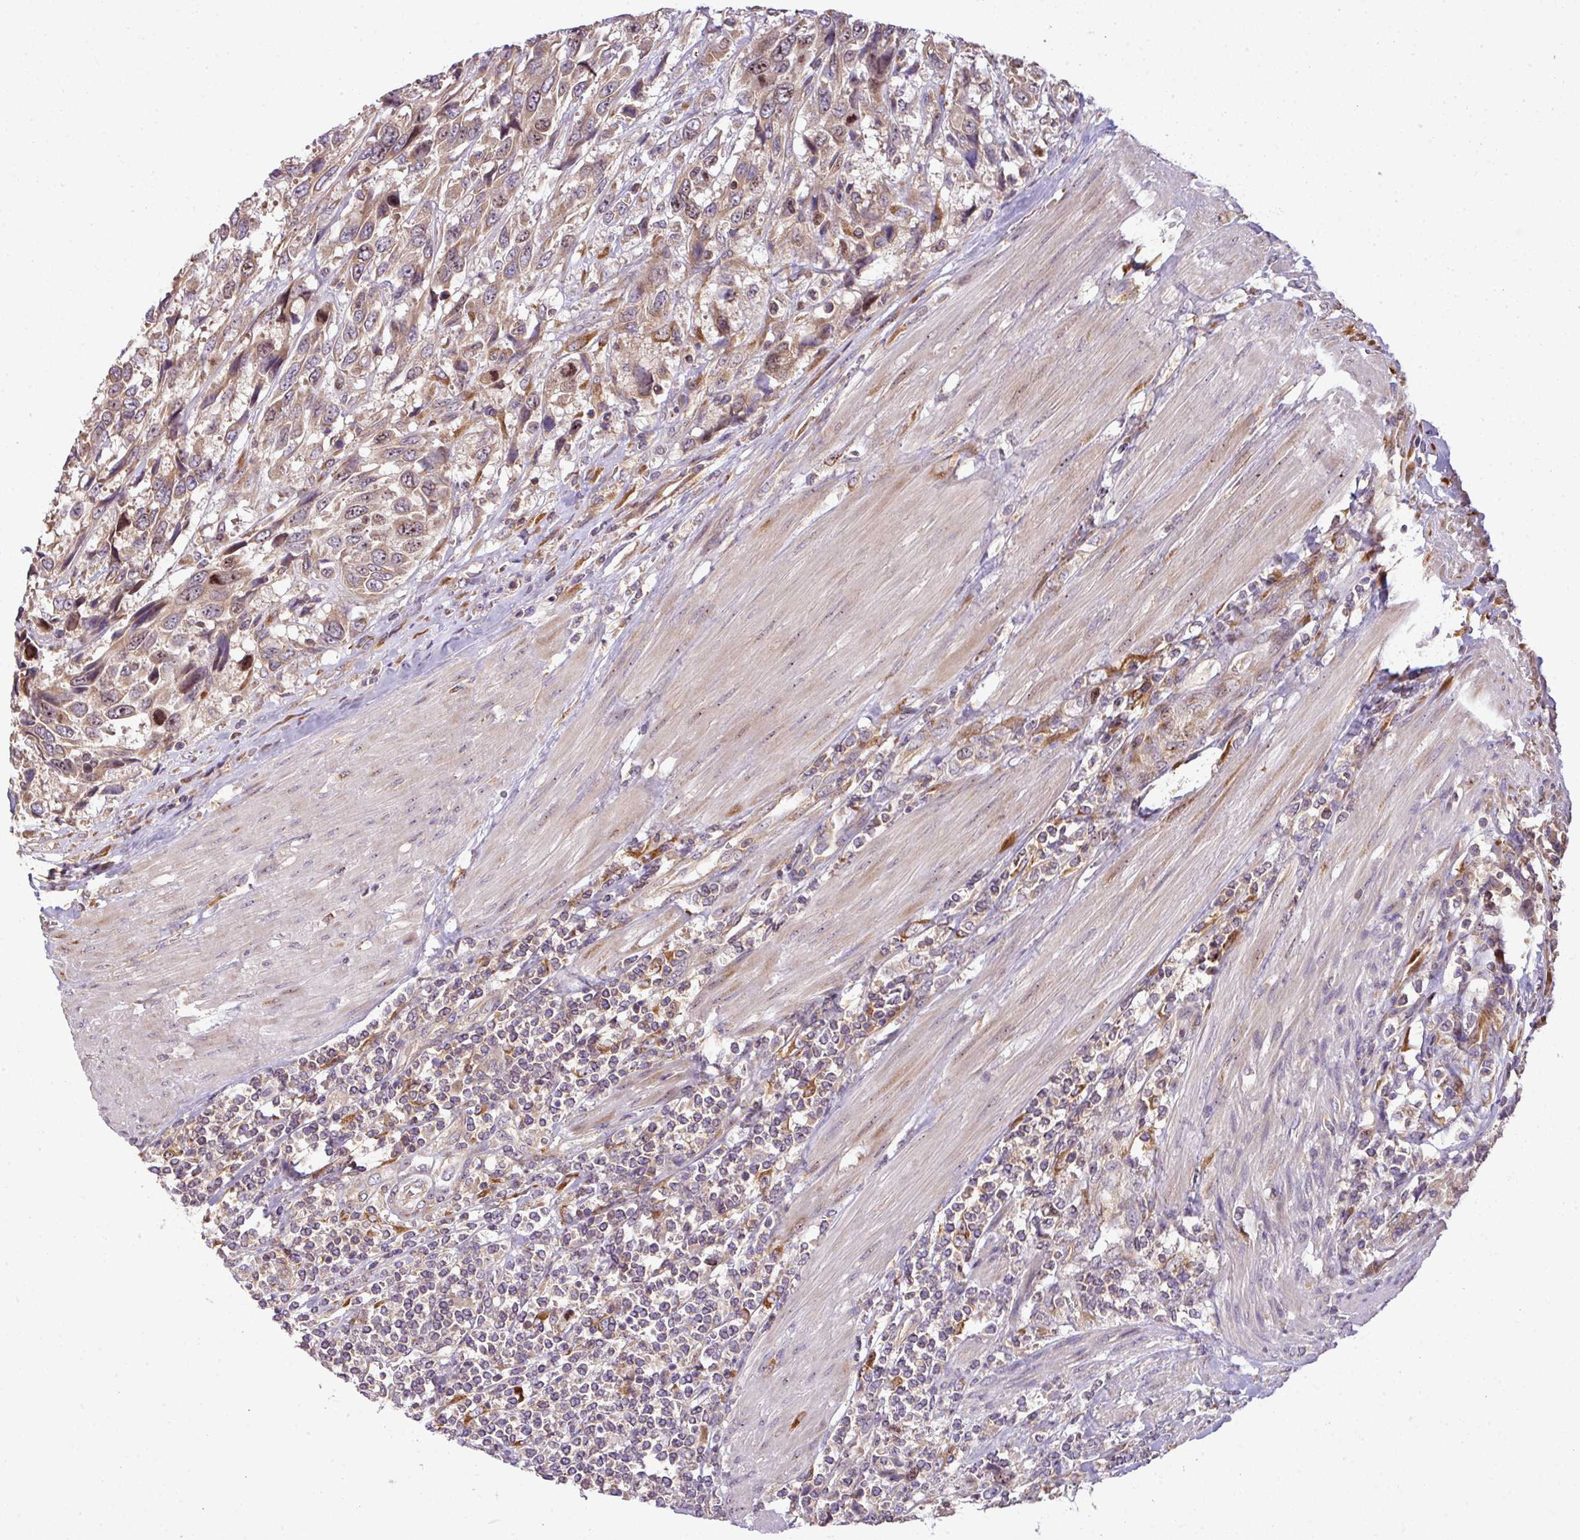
{"staining": {"intensity": "weak", "quantity": ">75%", "location": "cytoplasmic/membranous,nuclear"}, "tissue": "urothelial cancer", "cell_type": "Tumor cells", "image_type": "cancer", "snomed": [{"axis": "morphology", "description": "Urothelial carcinoma, High grade"}, {"axis": "topography", "description": "Urinary bladder"}], "caption": "A low amount of weak cytoplasmic/membranous and nuclear staining is seen in approximately >75% of tumor cells in urothelial cancer tissue. (DAB IHC with brightfield microscopy, high magnification).", "gene": "VENTX", "patient": {"sex": "female", "age": 70}}